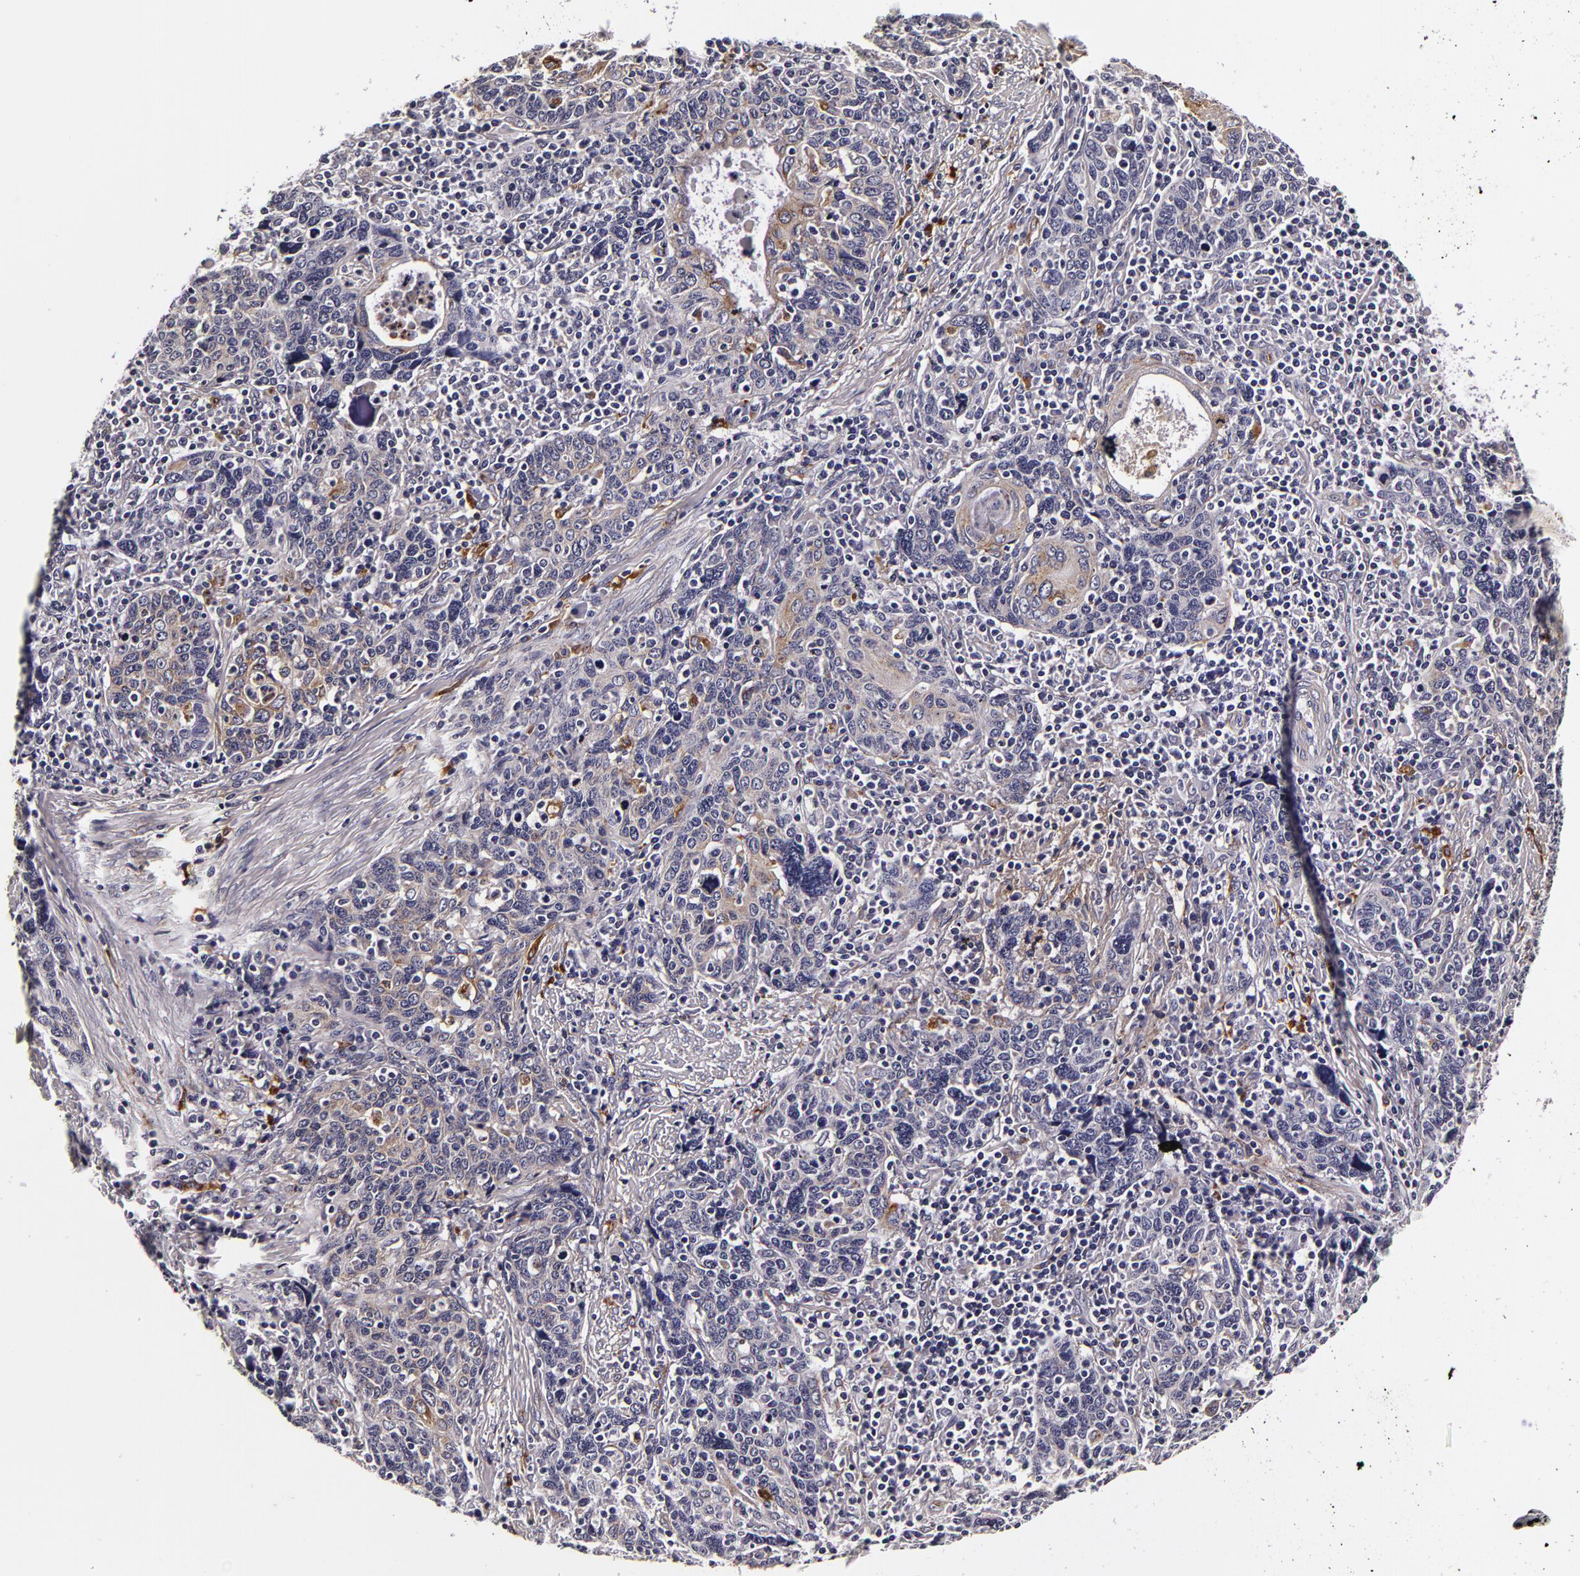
{"staining": {"intensity": "negative", "quantity": "none", "location": "none"}, "tissue": "cervical cancer", "cell_type": "Tumor cells", "image_type": "cancer", "snomed": [{"axis": "morphology", "description": "Squamous cell carcinoma, NOS"}, {"axis": "topography", "description": "Cervix"}], "caption": "Protein analysis of cervical squamous cell carcinoma demonstrates no significant staining in tumor cells.", "gene": "LGALS3BP", "patient": {"sex": "female", "age": 41}}